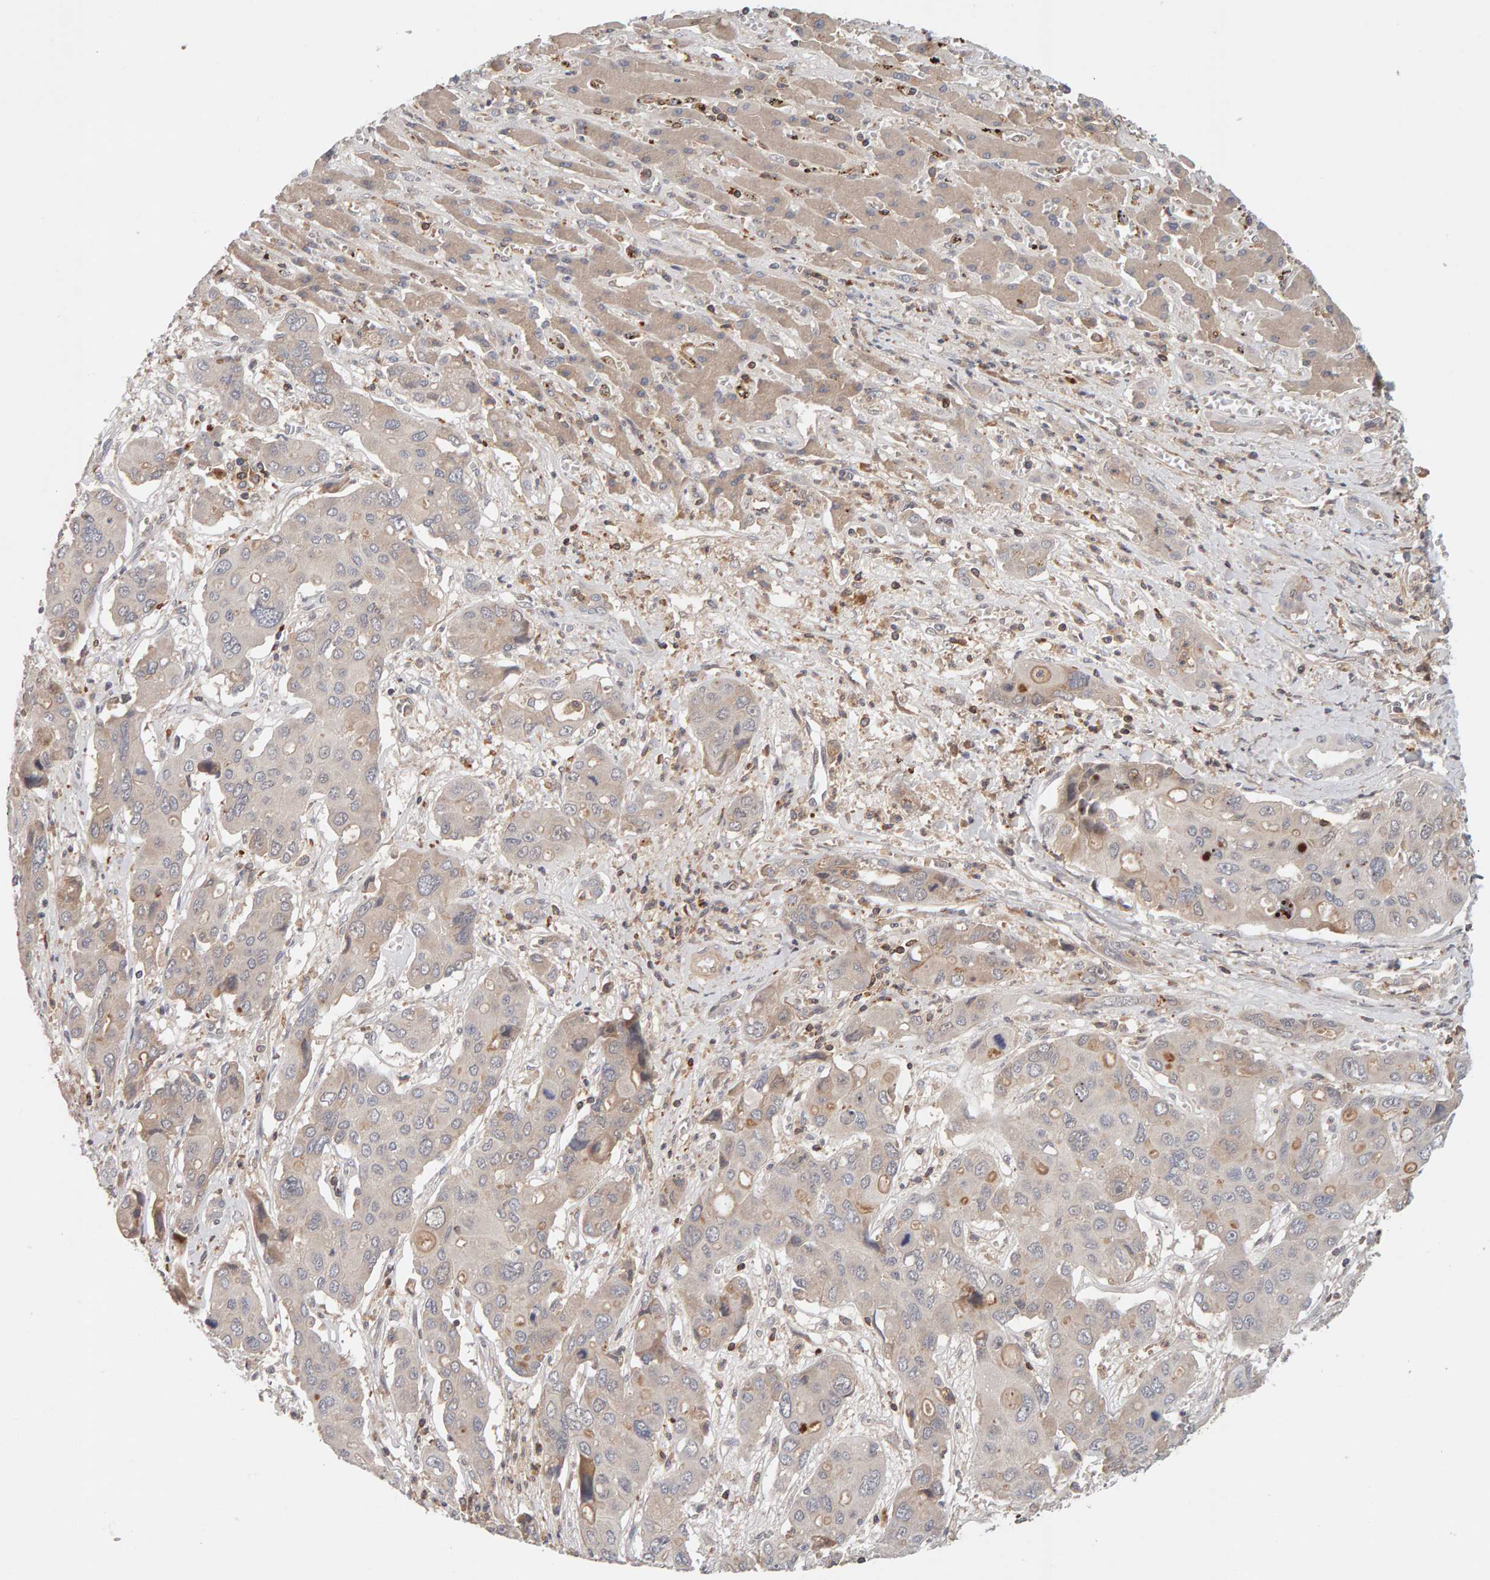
{"staining": {"intensity": "weak", "quantity": ">75%", "location": "cytoplasmic/membranous"}, "tissue": "liver cancer", "cell_type": "Tumor cells", "image_type": "cancer", "snomed": [{"axis": "morphology", "description": "Cholangiocarcinoma"}, {"axis": "topography", "description": "Liver"}], "caption": "Immunohistochemical staining of human liver cholangiocarcinoma reveals low levels of weak cytoplasmic/membranous expression in about >75% of tumor cells. Nuclei are stained in blue.", "gene": "NUDCD1", "patient": {"sex": "male", "age": 67}}